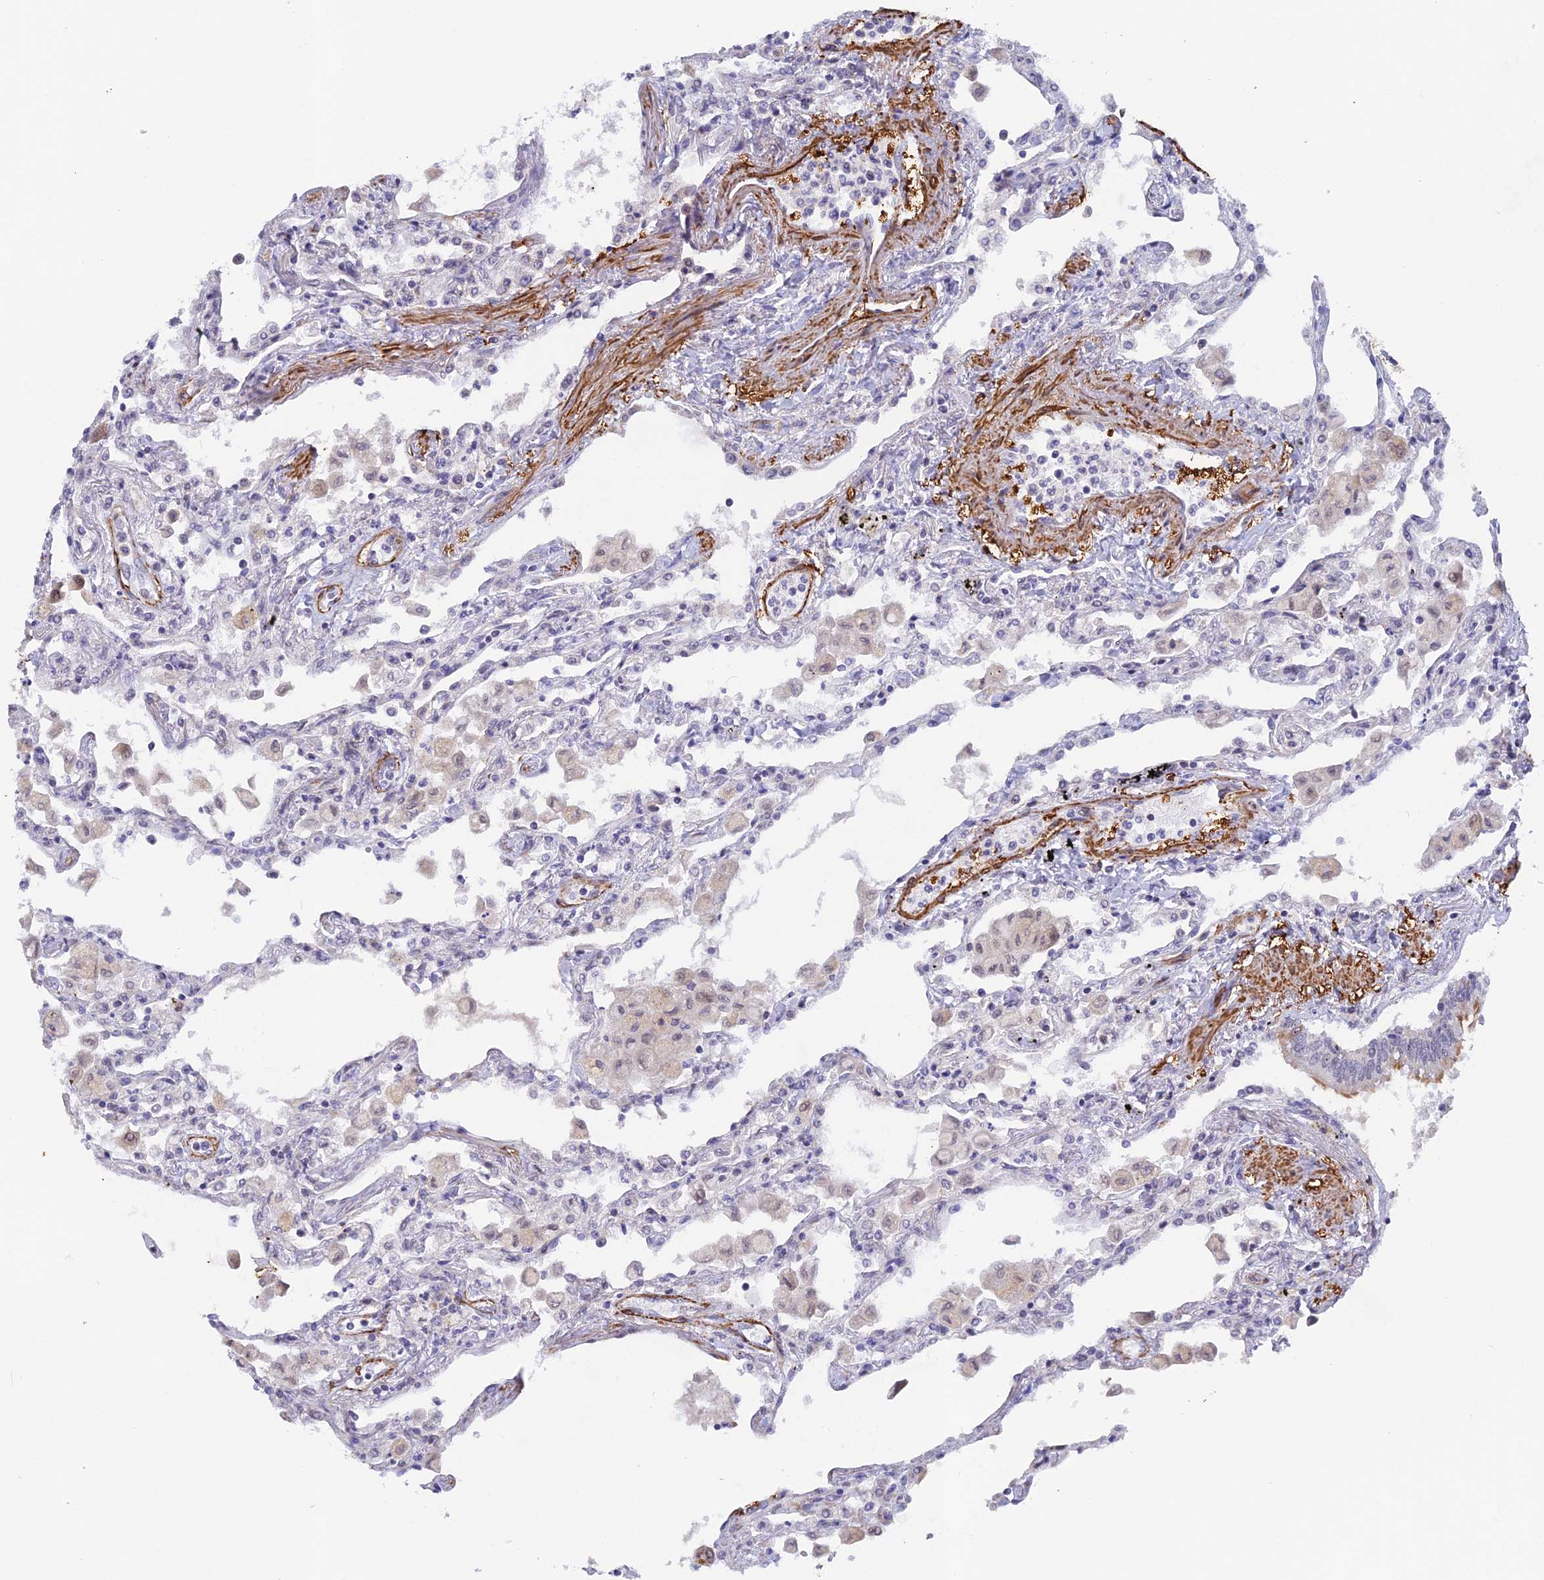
{"staining": {"intensity": "negative", "quantity": "none", "location": "none"}, "tissue": "lung", "cell_type": "Alveolar cells", "image_type": "normal", "snomed": [{"axis": "morphology", "description": "Normal tissue, NOS"}, {"axis": "topography", "description": "Bronchus"}, {"axis": "topography", "description": "Lung"}], "caption": "High magnification brightfield microscopy of unremarkable lung stained with DAB (brown) and counterstained with hematoxylin (blue): alveolar cells show no significant expression. (DAB (3,3'-diaminobenzidine) IHC visualized using brightfield microscopy, high magnification).", "gene": "CCDC154", "patient": {"sex": "female", "age": 49}}